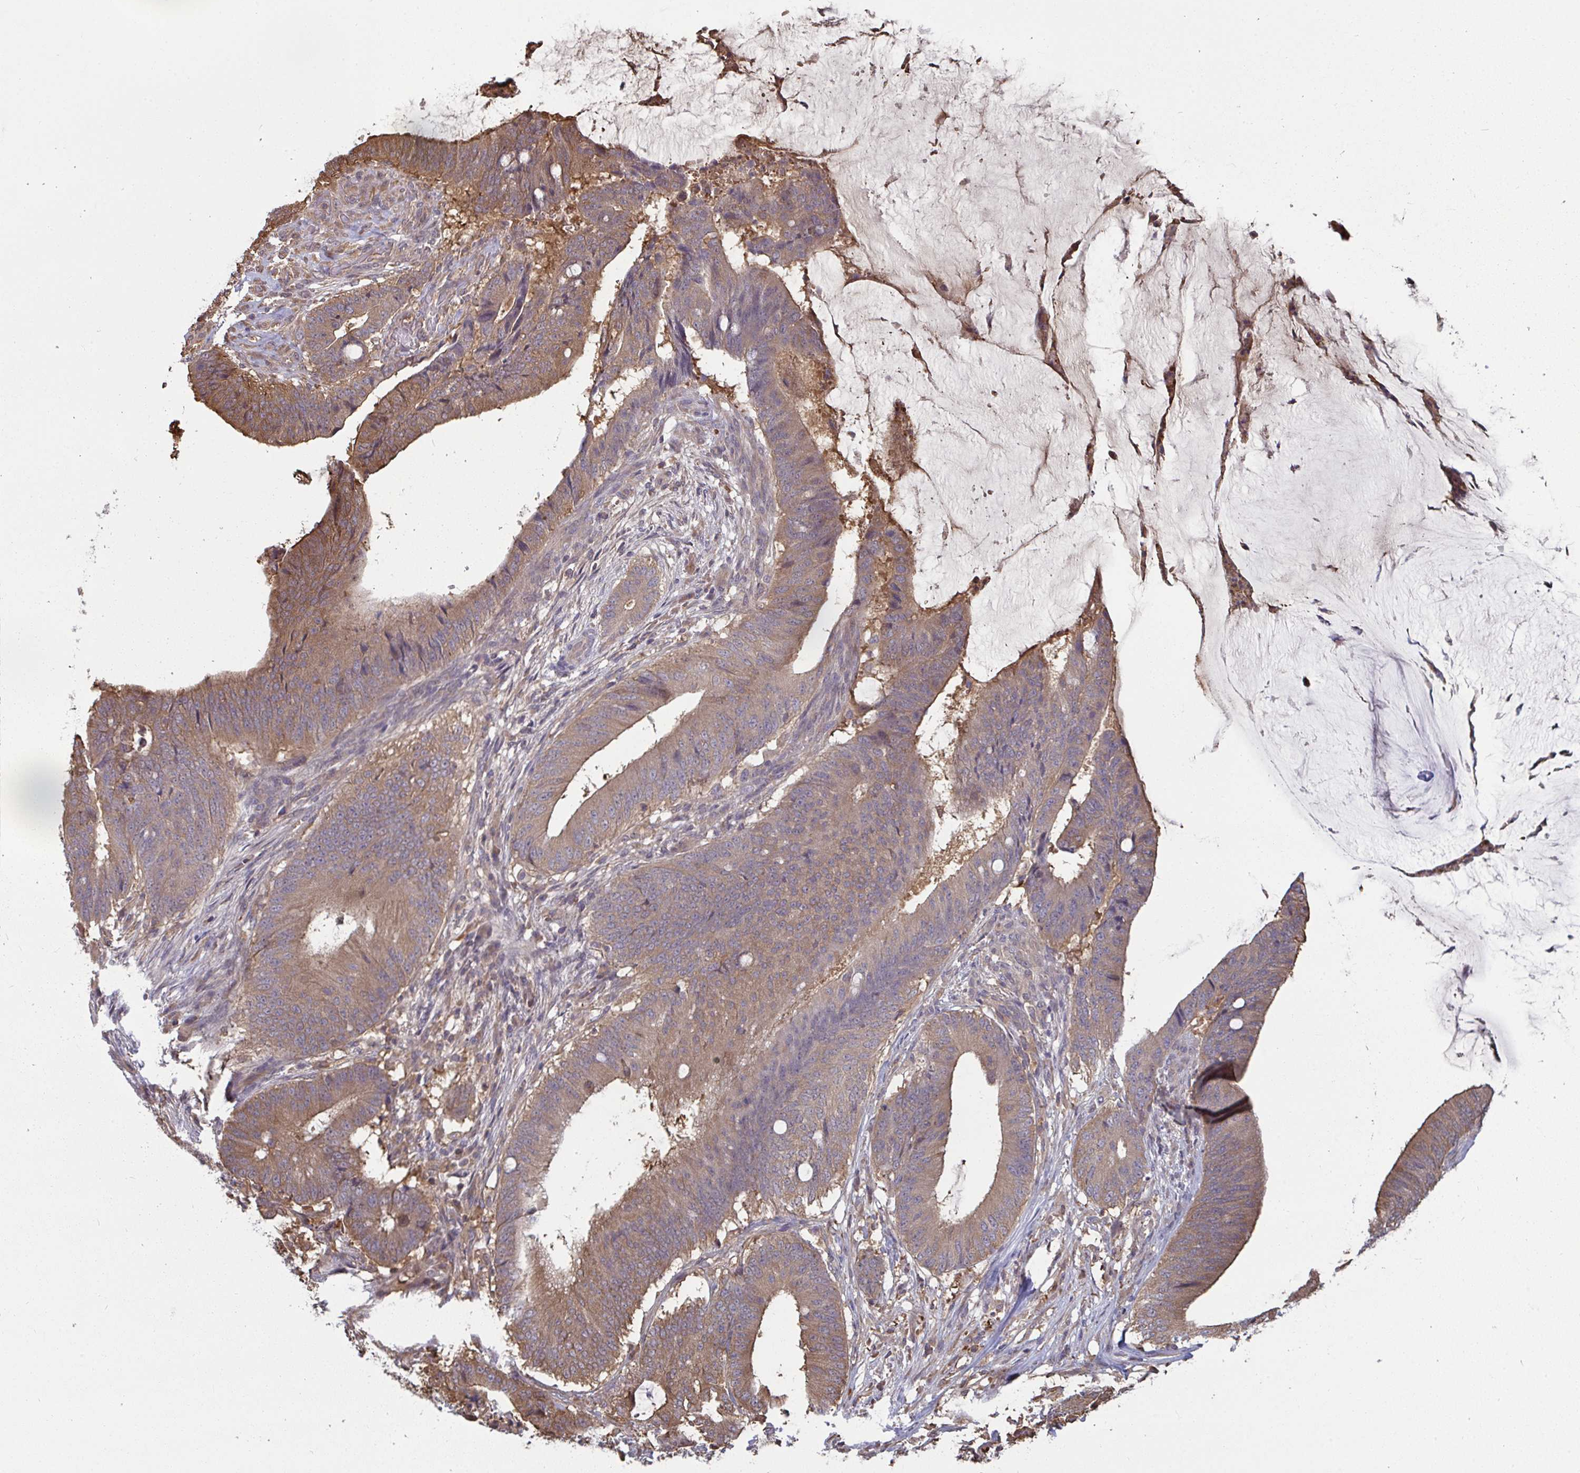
{"staining": {"intensity": "moderate", "quantity": ">75%", "location": "cytoplasmic/membranous"}, "tissue": "colorectal cancer", "cell_type": "Tumor cells", "image_type": "cancer", "snomed": [{"axis": "morphology", "description": "Adenocarcinoma, NOS"}, {"axis": "topography", "description": "Colon"}], "caption": "About >75% of tumor cells in adenocarcinoma (colorectal) display moderate cytoplasmic/membranous protein expression as visualized by brown immunohistochemical staining.", "gene": "TTC9C", "patient": {"sex": "female", "age": 43}}